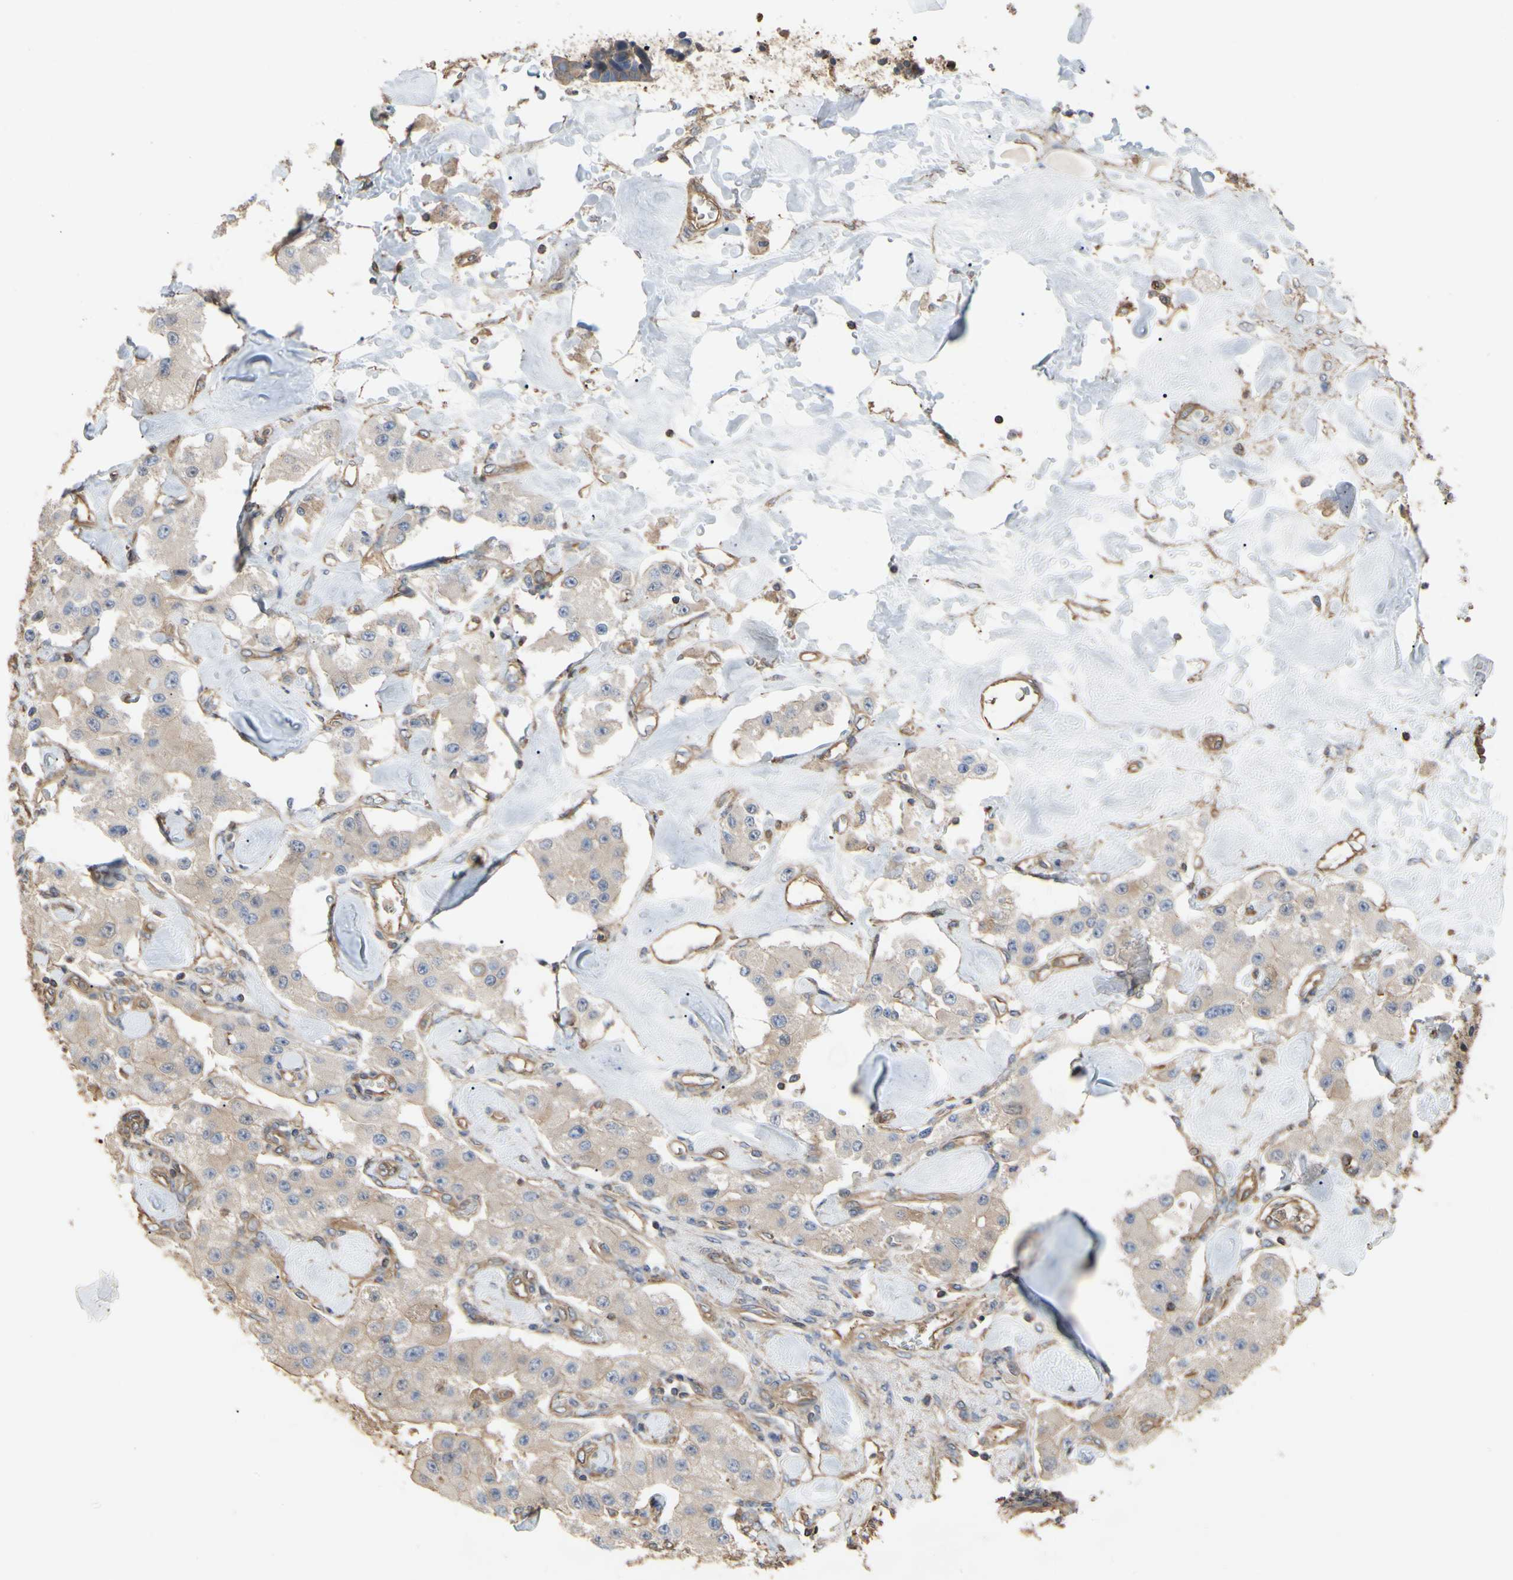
{"staining": {"intensity": "weak", "quantity": ">75%", "location": "cytoplasmic/membranous"}, "tissue": "carcinoid", "cell_type": "Tumor cells", "image_type": "cancer", "snomed": [{"axis": "morphology", "description": "Carcinoid, malignant, NOS"}, {"axis": "topography", "description": "Pancreas"}], "caption": "Malignant carcinoid stained with a protein marker demonstrates weak staining in tumor cells.", "gene": "PDZK1", "patient": {"sex": "male", "age": 41}}